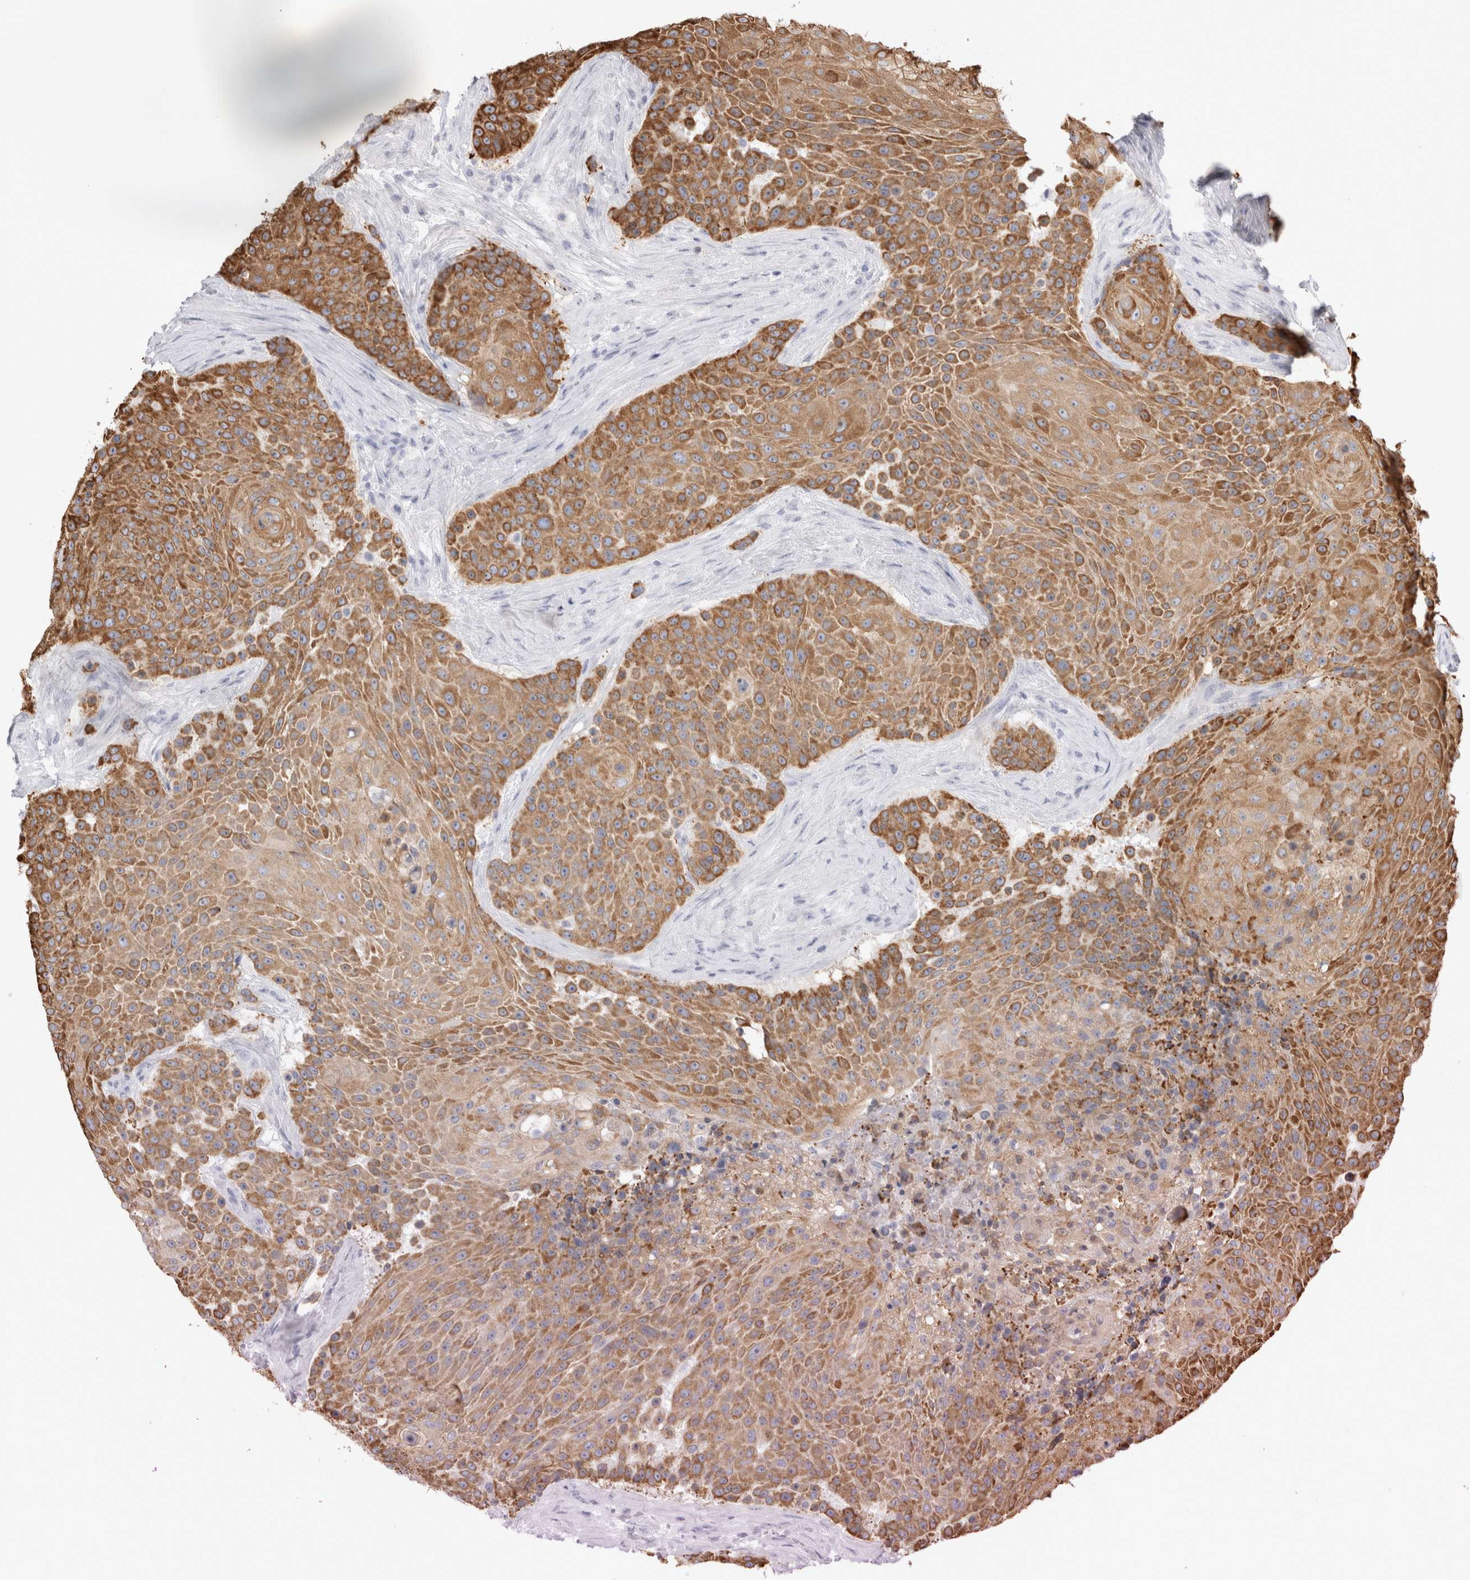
{"staining": {"intensity": "moderate", "quantity": ">75%", "location": "cytoplasmic/membranous"}, "tissue": "urothelial cancer", "cell_type": "Tumor cells", "image_type": "cancer", "snomed": [{"axis": "morphology", "description": "Urothelial carcinoma, High grade"}, {"axis": "topography", "description": "Urinary bladder"}], "caption": "The immunohistochemical stain shows moderate cytoplasmic/membranous expression in tumor cells of urothelial cancer tissue.", "gene": "MUC15", "patient": {"sex": "female", "age": 63}}